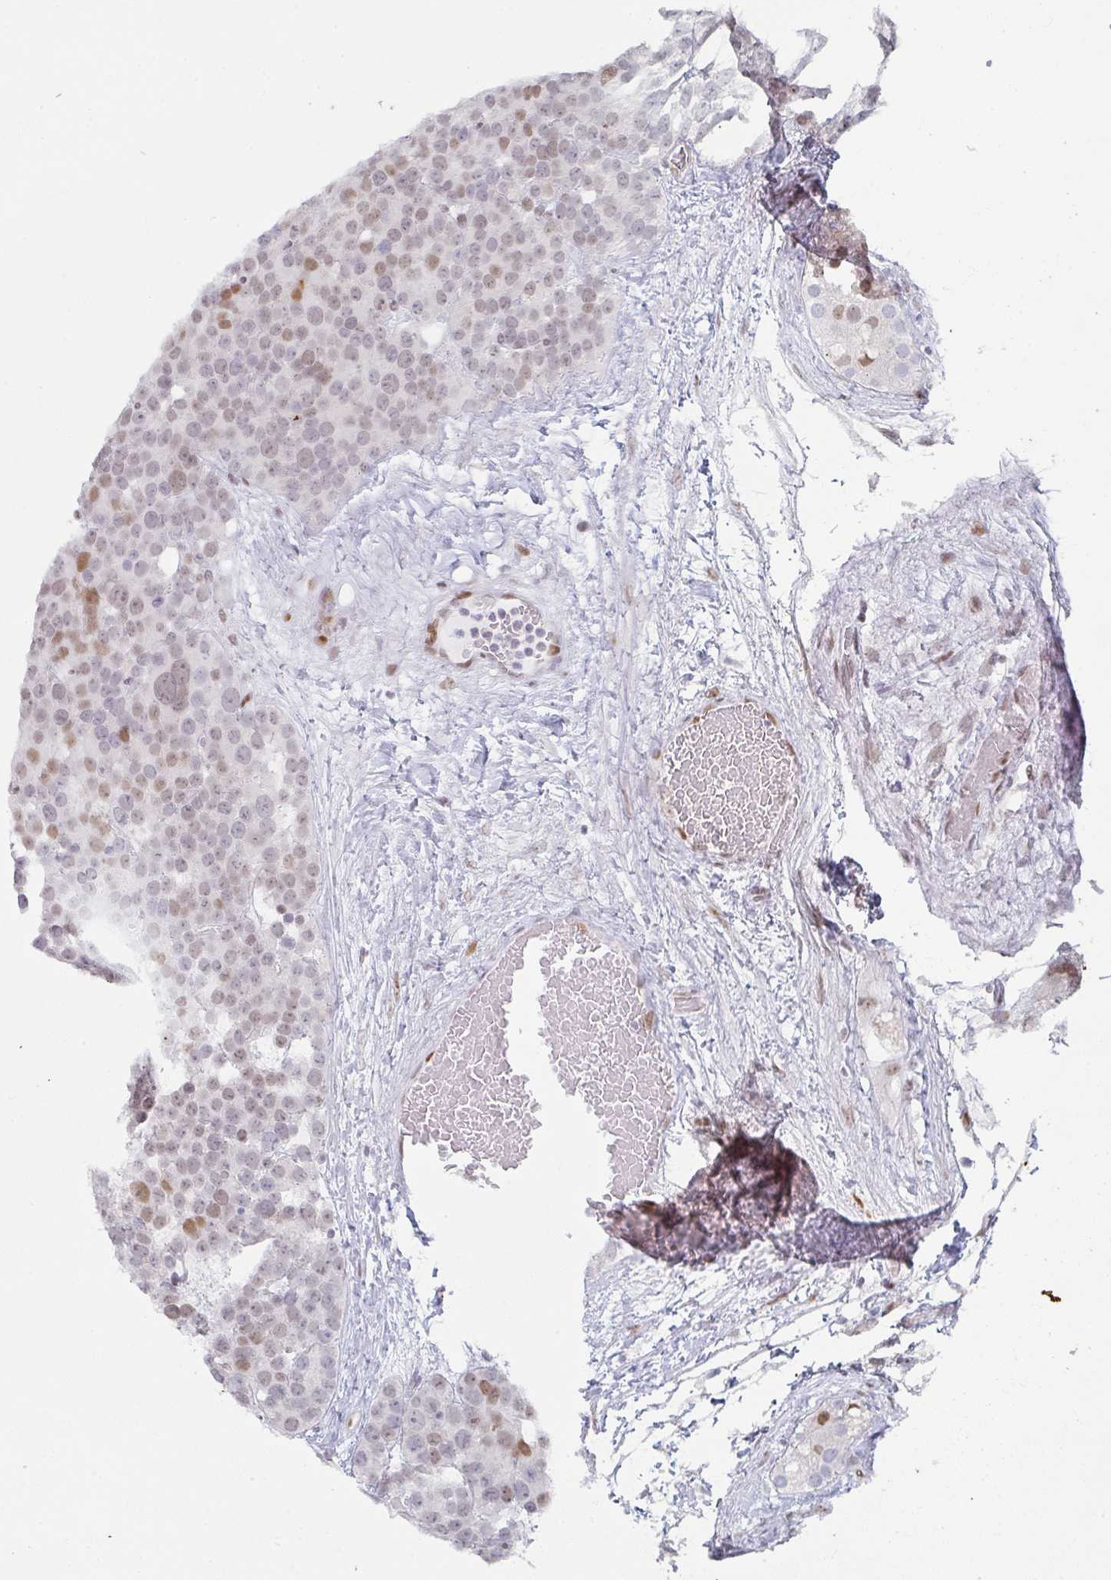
{"staining": {"intensity": "moderate", "quantity": "25%-75%", "location": "nuclear"}, "tissue": "testis cancer", "cell_type": "Tumor cells", "image_type": "cancer", "snomed": [{"axis": "morphology", "description": "Seminoma, NOS"}, {"axis": "topography", "description": "Testis"}], "caption": "A histopathology image of human testis cancer stained for a protein displays moderate nuclear brown staining in tumor cells.", "gene": "POU2AF2", "patient": {"sex": "male", "age": 71}}